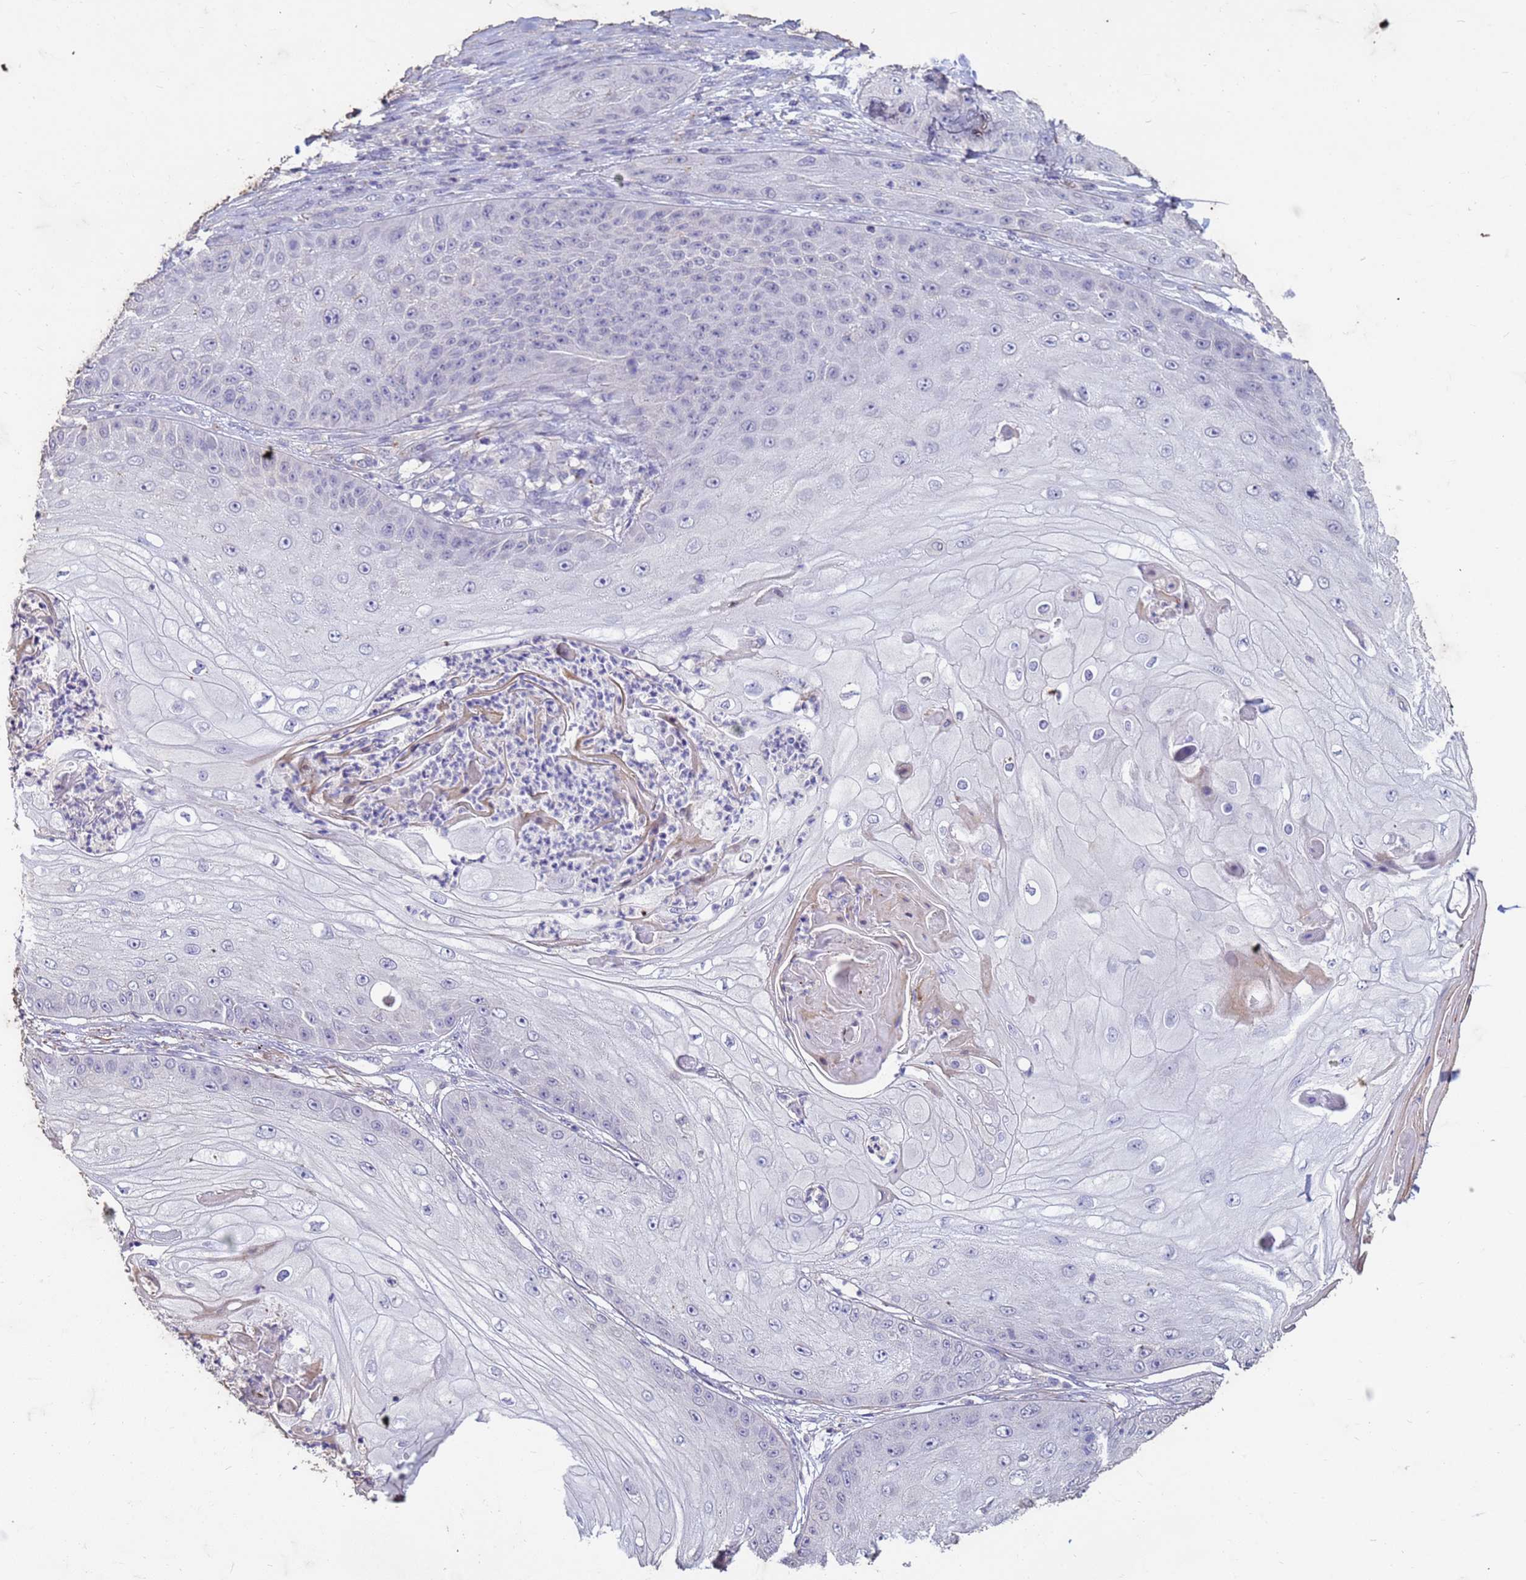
{"staining": {"intensity": "negative", "quantity": "none", "location": "none"}, "tissue": "skin cancer", "cell_type": "Tumor cells", "image_type": "cancer", "snomed": [{"axis": "morphology", "description": "Squamous cell carcinoma, NOS"}, {"axis": "topography", "description": "Skin"}], "caption": "A high-resolution histopathology image shows IHC staining of skin cancer (squamous cell carcinoma), which displays no significant positivity in tumor cells.", "gene": "SLC25A15", "patient": {"sex": "male", "age": 70}}